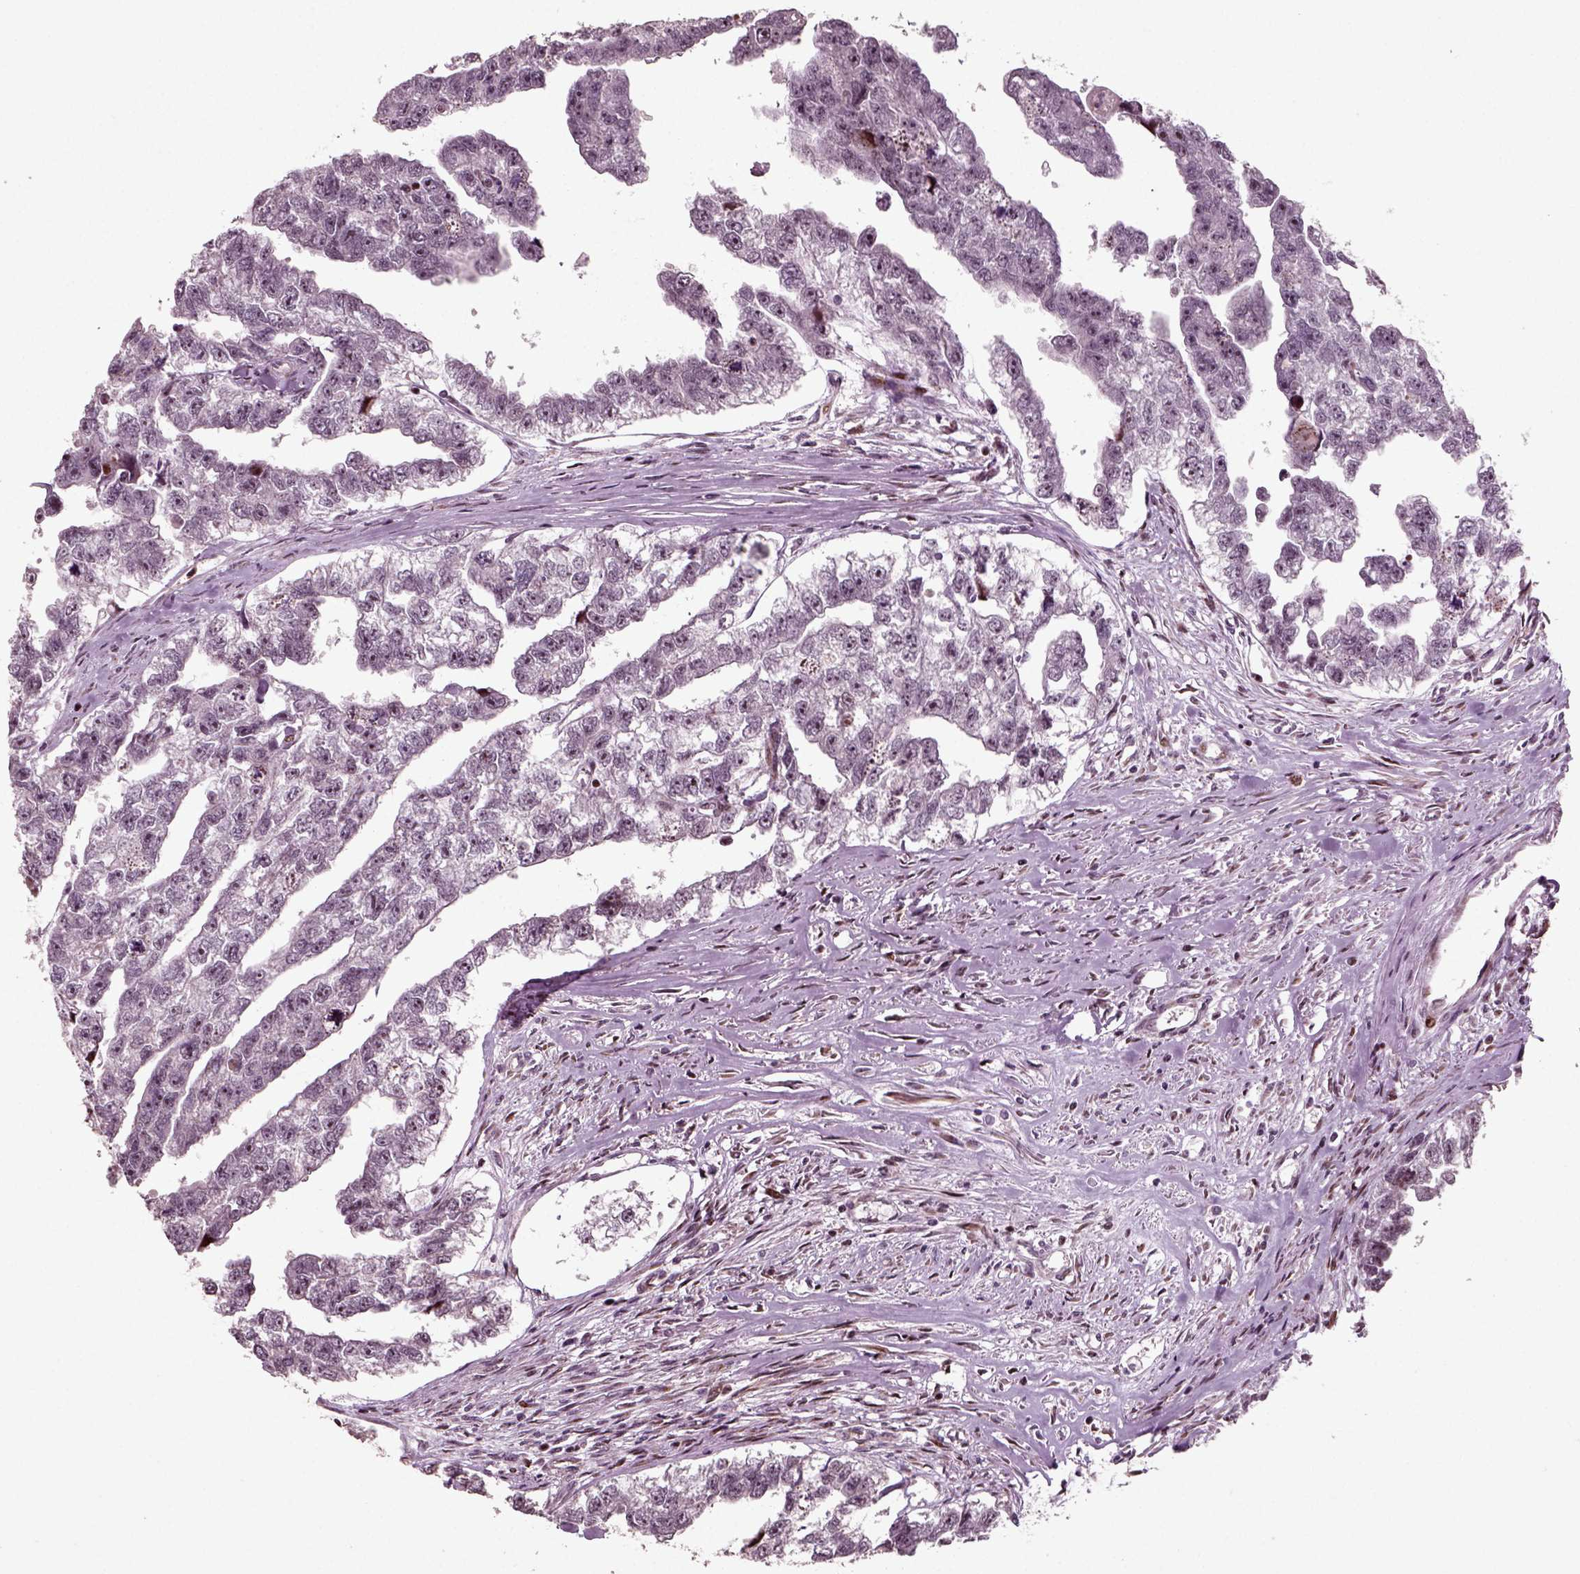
{"staining": {"intensity": "negative", "quantity": "none", "location": "none"}, "tissue": "testis cancer", "cell_type": "Tumor cells", "image_type": "cancer", "snomed": [{"axis": "morphology", "description": "Carcinoma, Embryonal, NOS"}, {"axis": "morphology", "description": "Teratoma, malignant, NOS"}, {"axis": "topography", "description": "Testis"}], "caption": "High magnification brightfield microscopy of testis cancer (teratoma (malignant)) stained with DAB (3,3'-diaminobenzidine) (brown) and counterstained with hematoxylin (blue): tumor cells show no significant expression. (DAB (3,3'-diaminobenzidine) IHC with hematoxylin counter stain).", "gene": "CDC14A", "patient": {"sex": "male", "age": 44}}